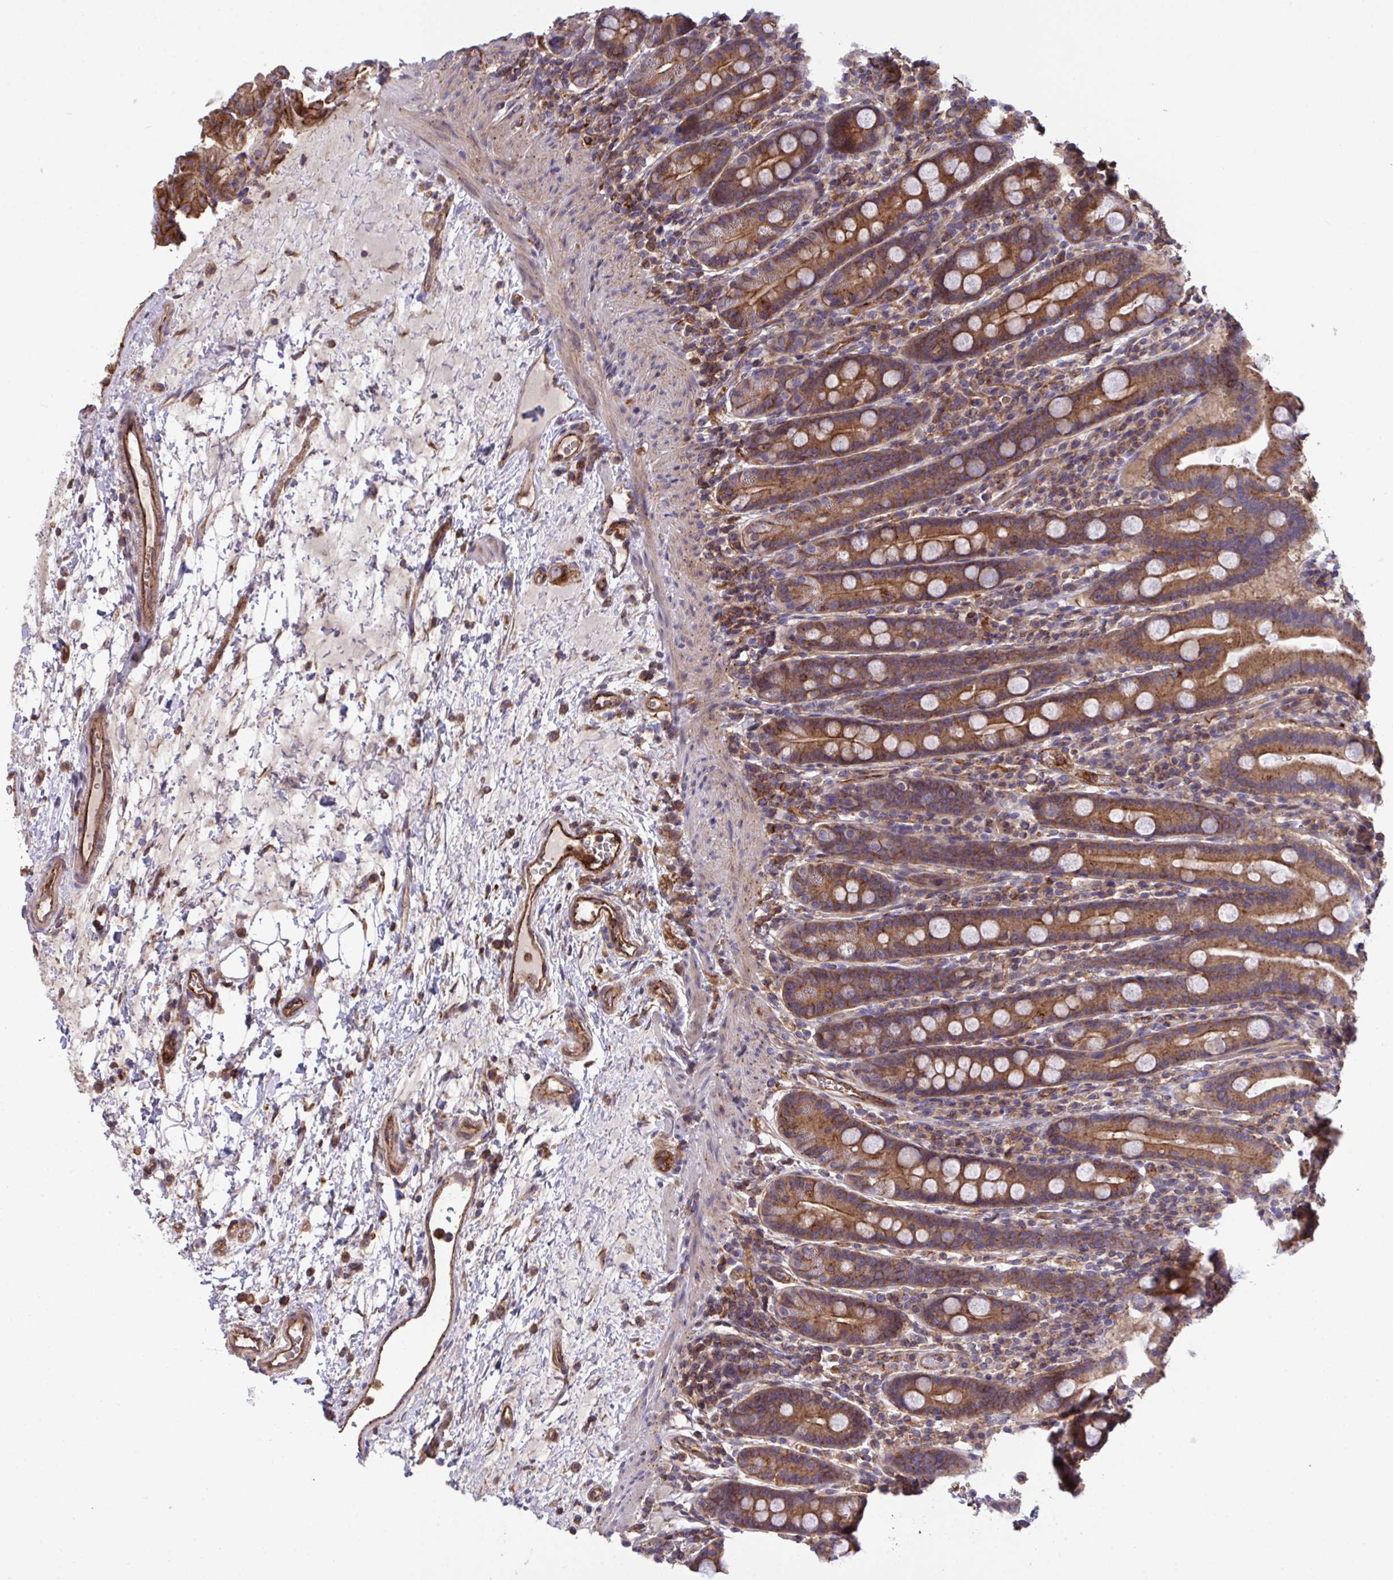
{"staining": {"intensity": "moderate", "quantity": ">75%", "location": "cytoplasmic/membranous"}, "tissue": "small intestine", "cell_type": "Glandular cells", "image_type": "normal", "snomed": [{"axis": "morphology", "description": "Normal tissue, NOS"}, {"axis": "topography", "description": "Small intestine"}], "caption": "This photomicrograph exhibits immunohistochemistry staining of unremarkable small intestine, with medium moderate cytoplasmic/membranous staining in approximately >75% of glandular cells.", "gene": "C4orf36", "patient": {"sex": "male", "age": 26}}